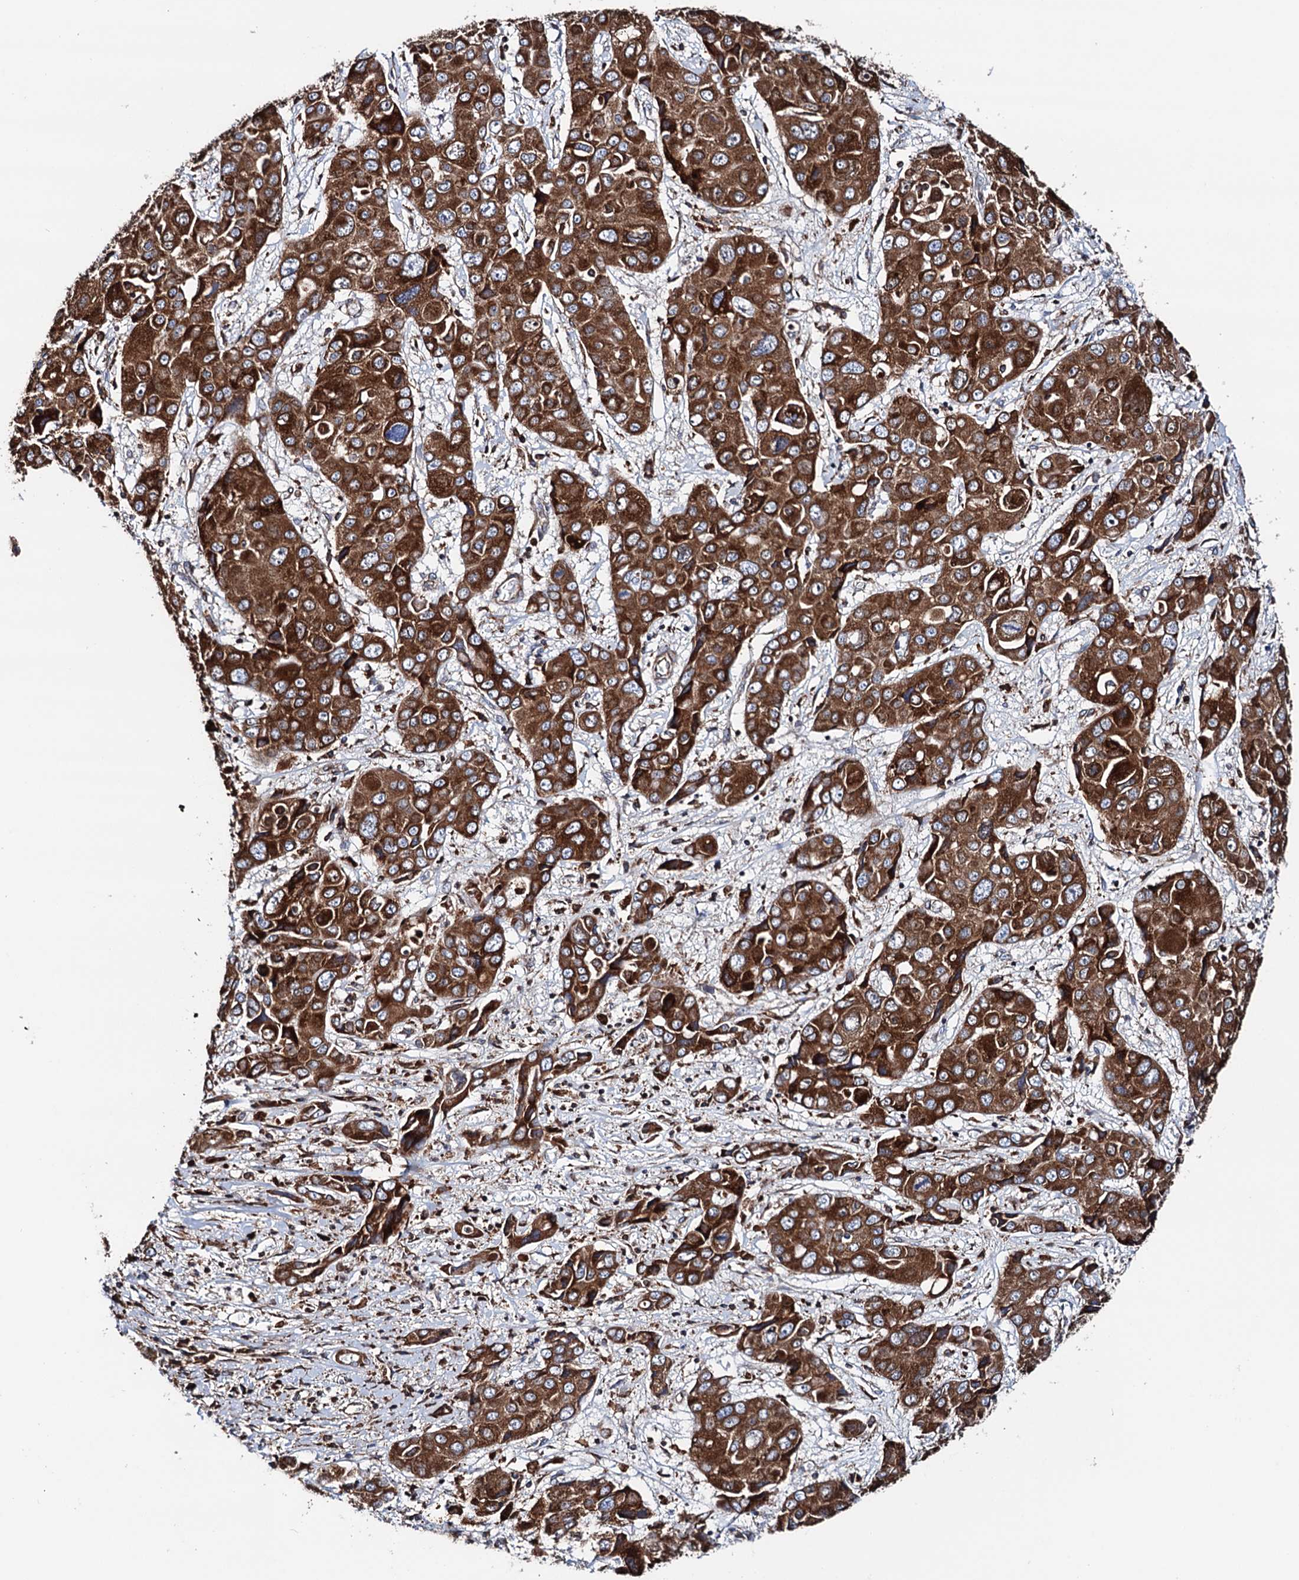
{"staining": {"intensity": "strong", "quantity": ">75%", "location": "cytoplasmic/membranous"}, "tissue": "liver cancer", "cell_type": "Tumor cells", "image_type": "cancer", "snomed": [{"axis": "morphology", "description": "Cholangiocarcinoma"}, {"axis": "topography", "description": "Liver"}], "caption": "This image displays liver cancer stained with IHC to label a protein in brown. The cytoplasmic/membranous of tumor cells show strong positivity for the protein. Nuclei are counter-stained blue.", "gene": "ERP29", "patient": {"sex": "male", "age": 67}}